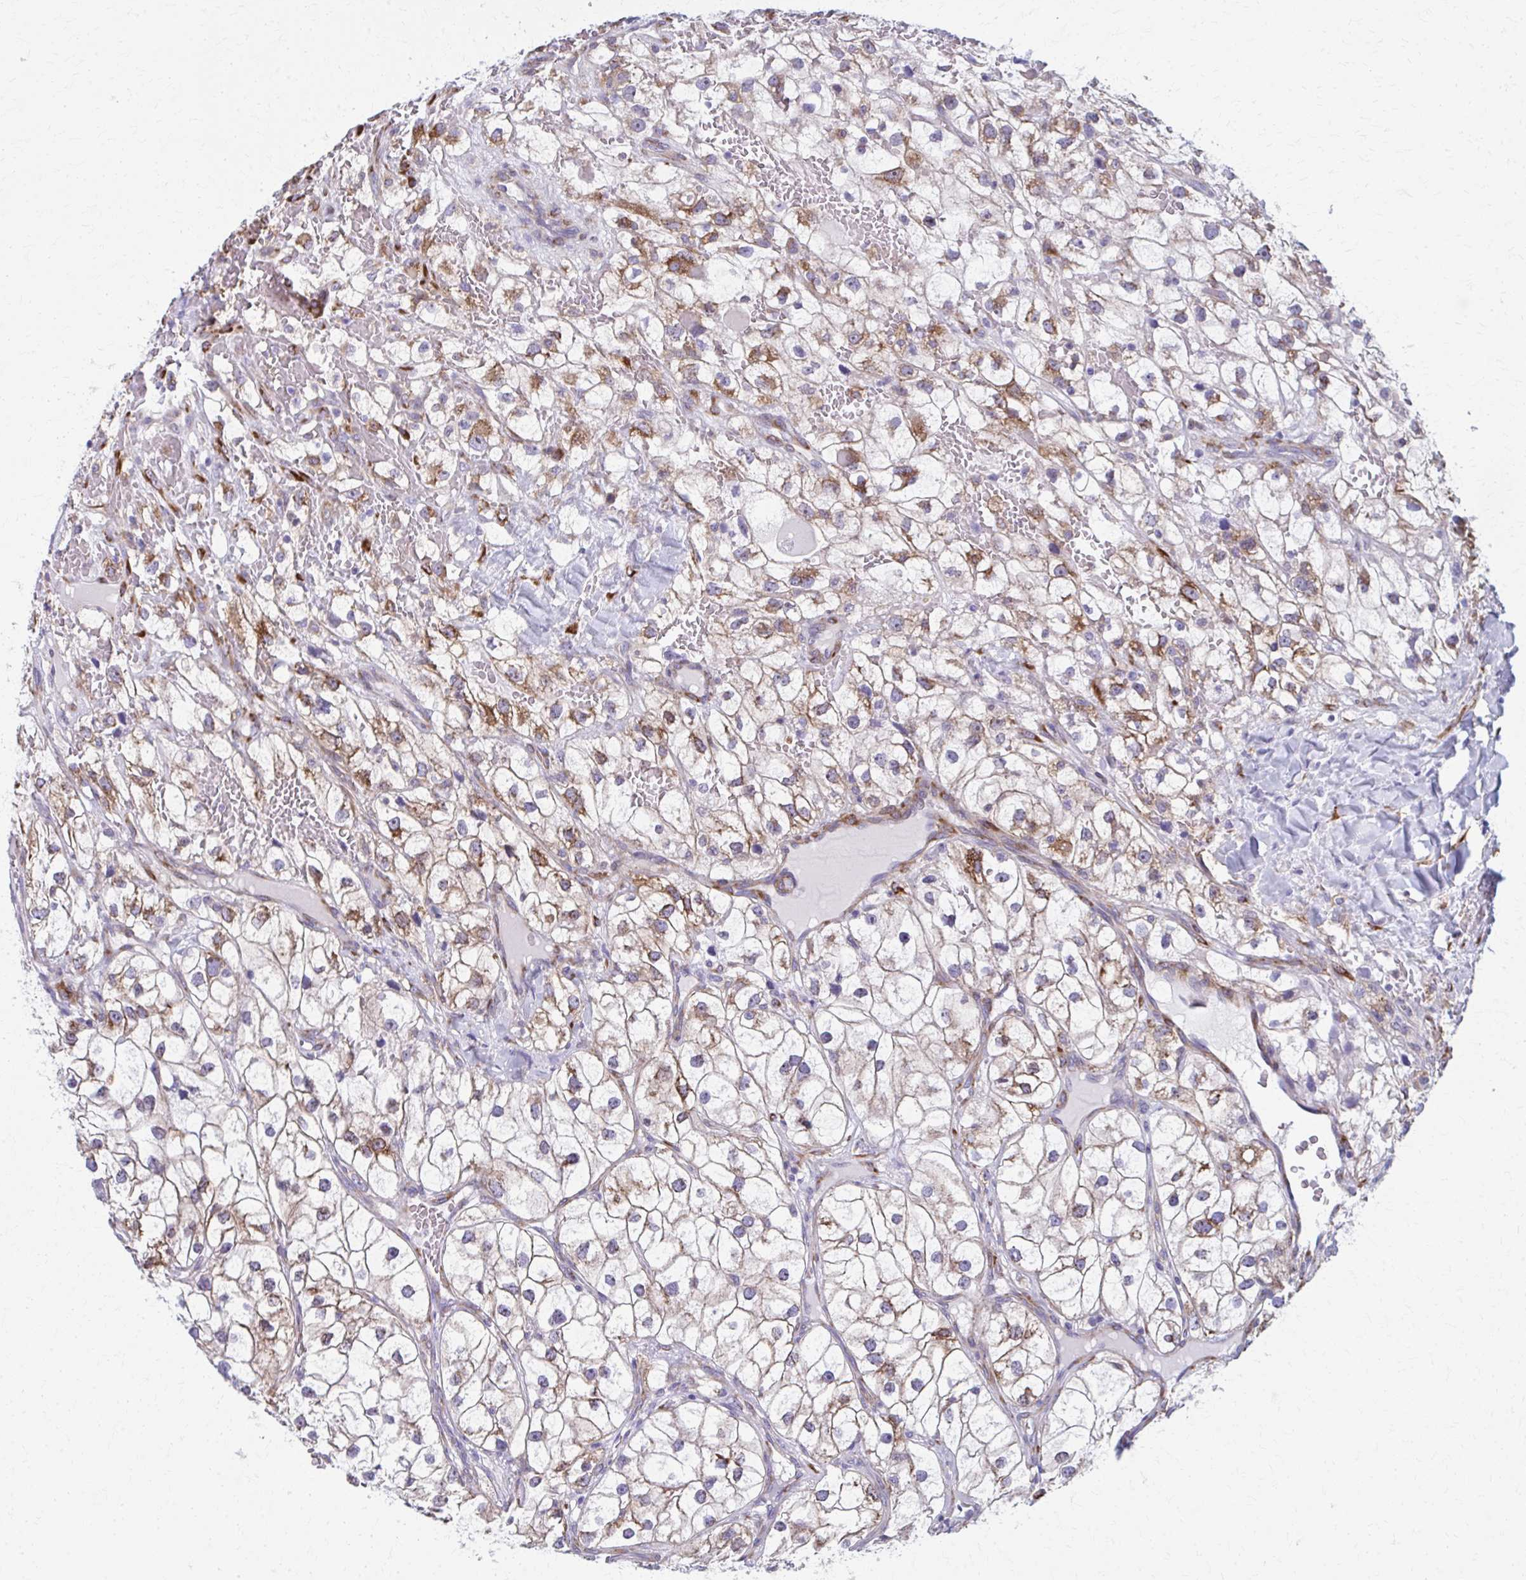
{"staining": {"intensity": "moderate", "quantity": ">75%", "location": "cytoplasmic/membranous"}, "tissue": "renal cancer", "cell_type": "Tumor cells", "image_type": "cancer", "snomed": [{"axis": "morphology", "description": "Adenocarcinoma, NOS"}, {"axis": "topography", "description": "Kidney"}], "caption": "This is a micrograph of immunohistochemistry (IHC) staining of renal cancer (adenocarcinoma), which shows moderate positivity in the cytoplasmic/membranous of tumor cells.", "gene": "SPATS2L", "patient": {"sex": "male", "age": 59}}